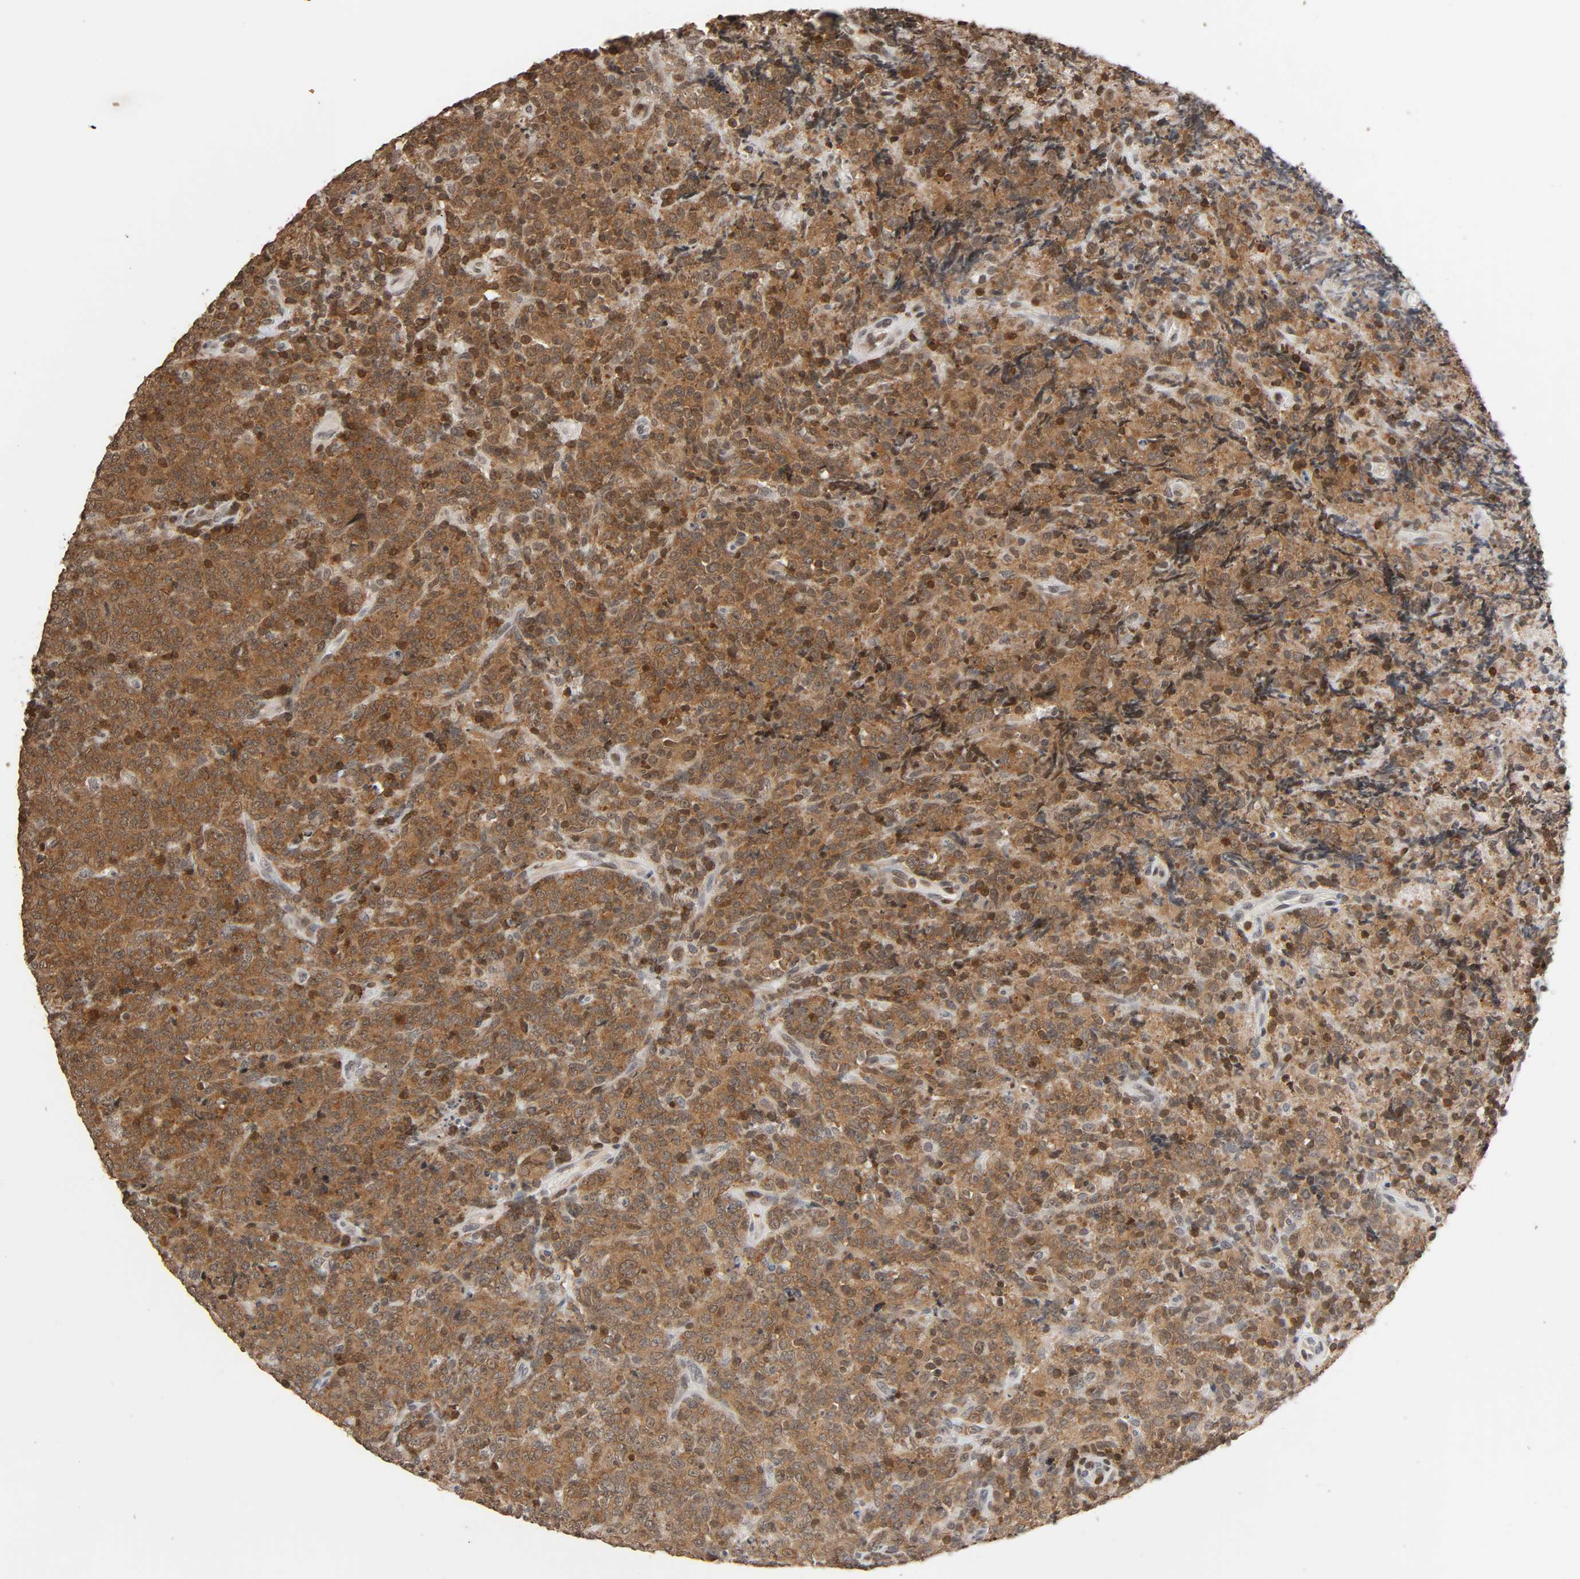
{"staining": {"intensity": "strong", "quantity": ">75%", "location": "cytoplasmic/membranous"}, "tissue": "lymphoma", "cell_type": "Tumor cells", "image_type": "cancer", "snomed": [{"axis": "morphology", "description": "Malignant lymphoma, non-Hodgkin's type, High grade"}, {"axis": "topography", "description": "Tonsil"}], "caption": "The photomicrograph exhibits immunohistochemical staining of lymphoma. There is strong cytoplasmic/membranous expression is seen in approximately >75% of tumor cells.", "gene": "STK4", "patient": {"sex": "female", "age": 36}}